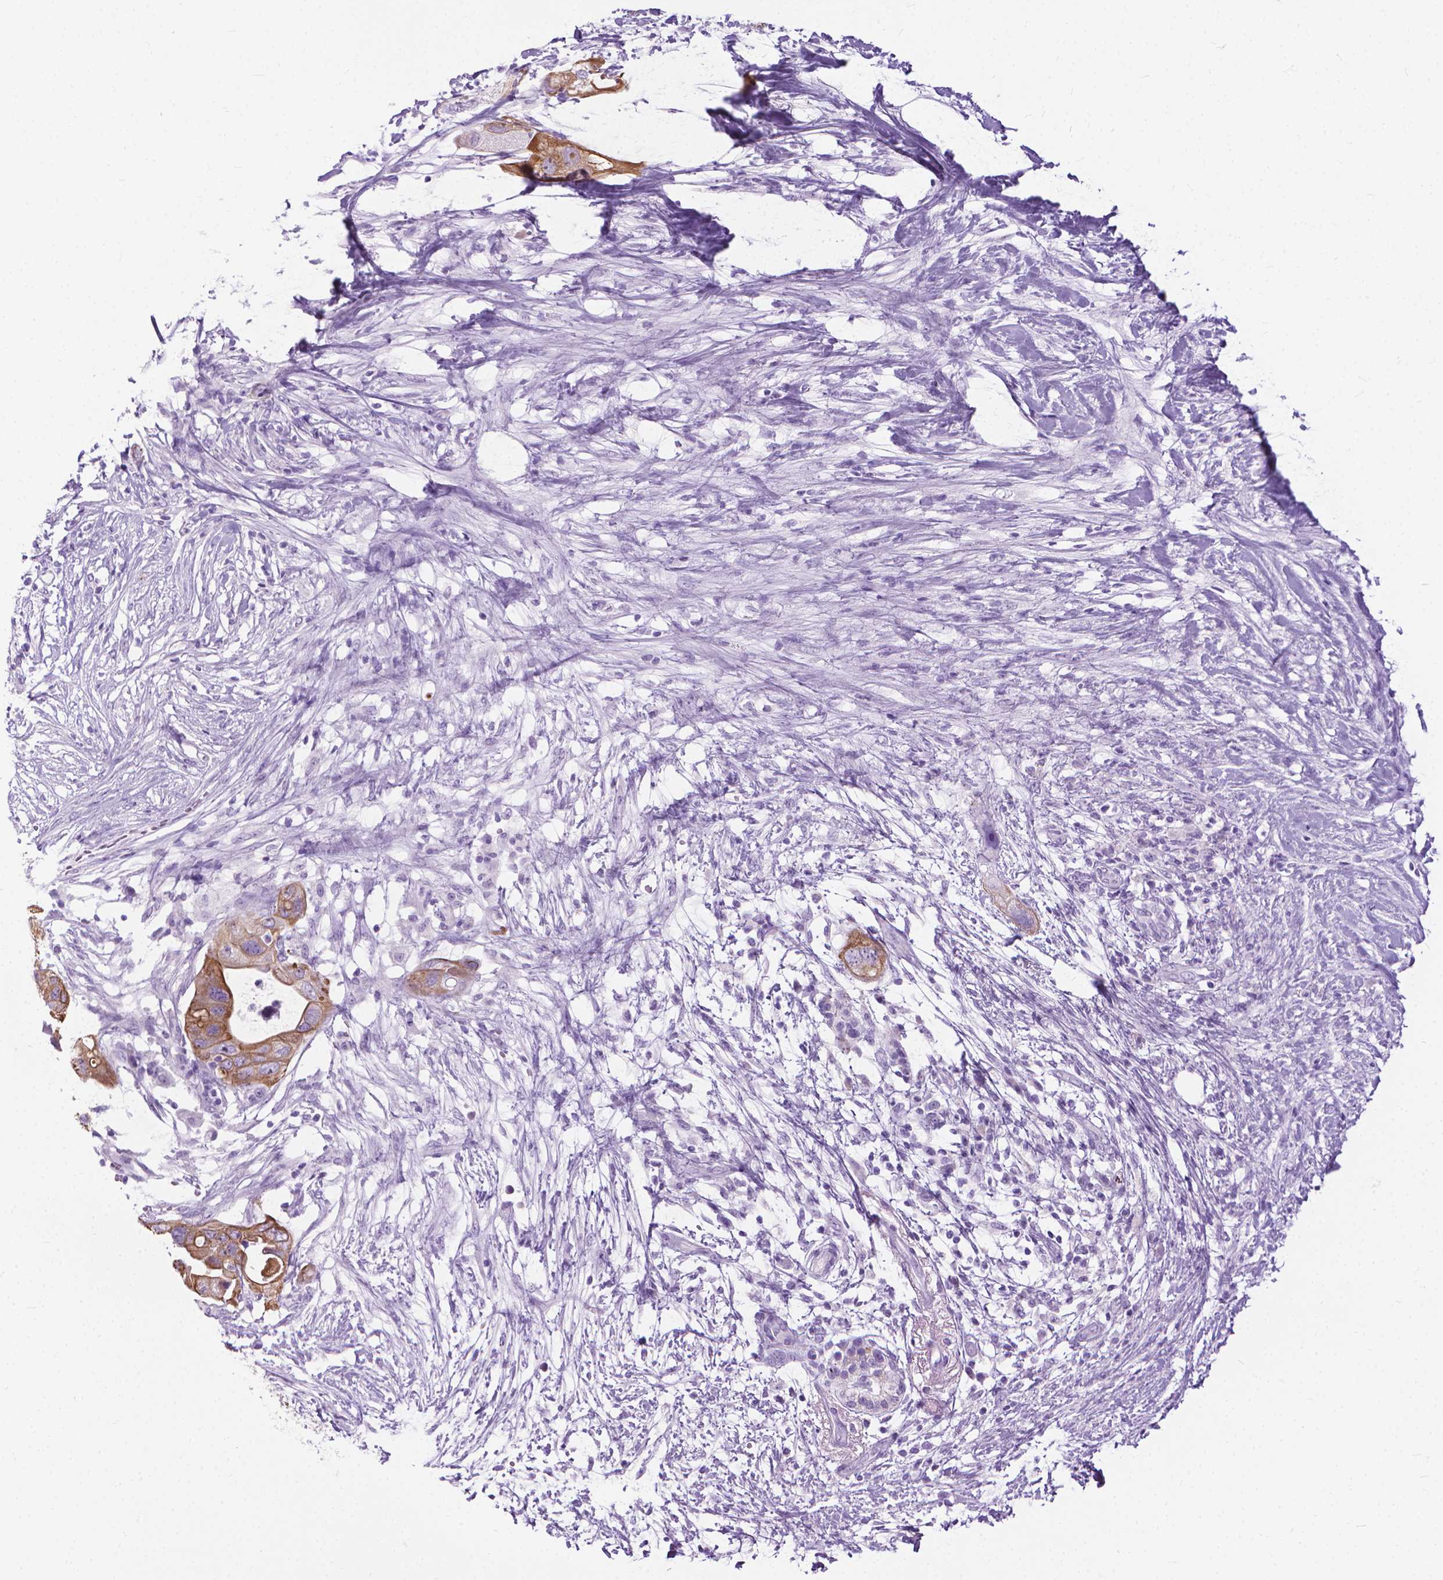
{"staining": {"intensity": "moderate", "quantity": ">75%", "location": "cytoplasmic/membranous"}, "tissue": "pancreatic cancer", "cell_type": "Tumor cells", "image_type": "cancer", "snomed": [{"axis": "morphology", "description": "Adenocarcinoma, NOS"}, {"axis": "topography", "description": "Pancreas"}], "caption": "Tumor cells display medium levels of moderate cytoplasmic/membranous expression in approximately >75% of cells in human adenocarcinoma (pancreatic). Immunohistochemistry (ihc) stains the protein in brown and the nuclei are stained blue.", "gene": "HTR2B", "patient": {"sex": "female", "age": 72}}